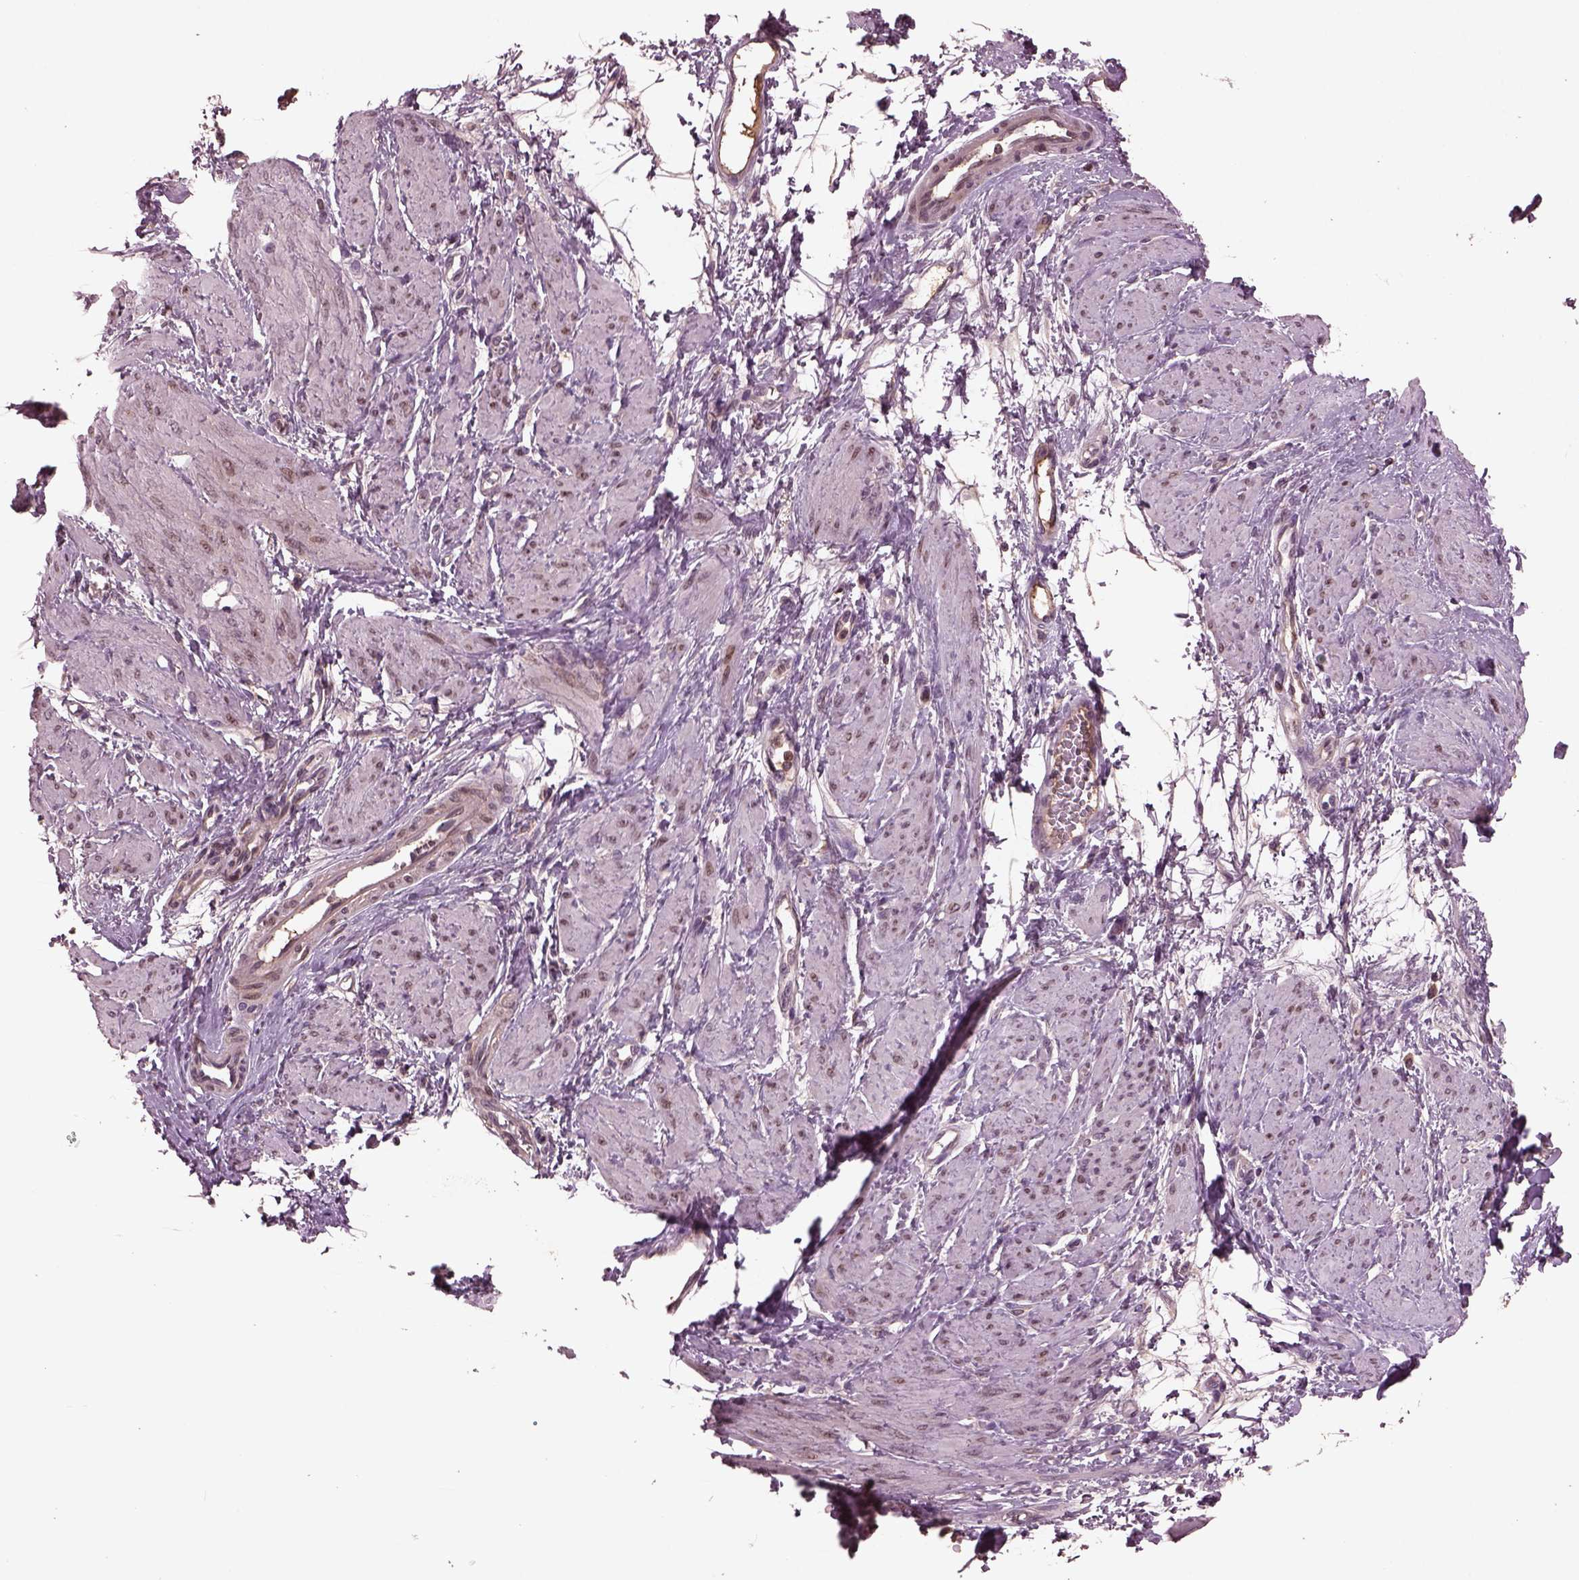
{"staining": {"intensity": "negative", "quantity": "none", "location": "none"}, "tissue": "smooth muscle", "cell_type": "Smooth muscle cells", "image_type": "normal", "snomed": [{"axis": "morphology", "description": "Normal tissue, NOS"}, {"axis": "topography", "description": "Smooth muscle"}, {"axis": "topography", "description": "Uterus"}], "caption": "Photomicrograph shows no significant protein expression in smooth muscle cells of benign smooth muscle. (Stains: DAB immunohistochemistry (IHC) with hematoxylin counter stain, Microscopy: brightfield microscopy at high magnification).", "gene": "PTX4", "patient": {"sex": "female", "age": 39}}